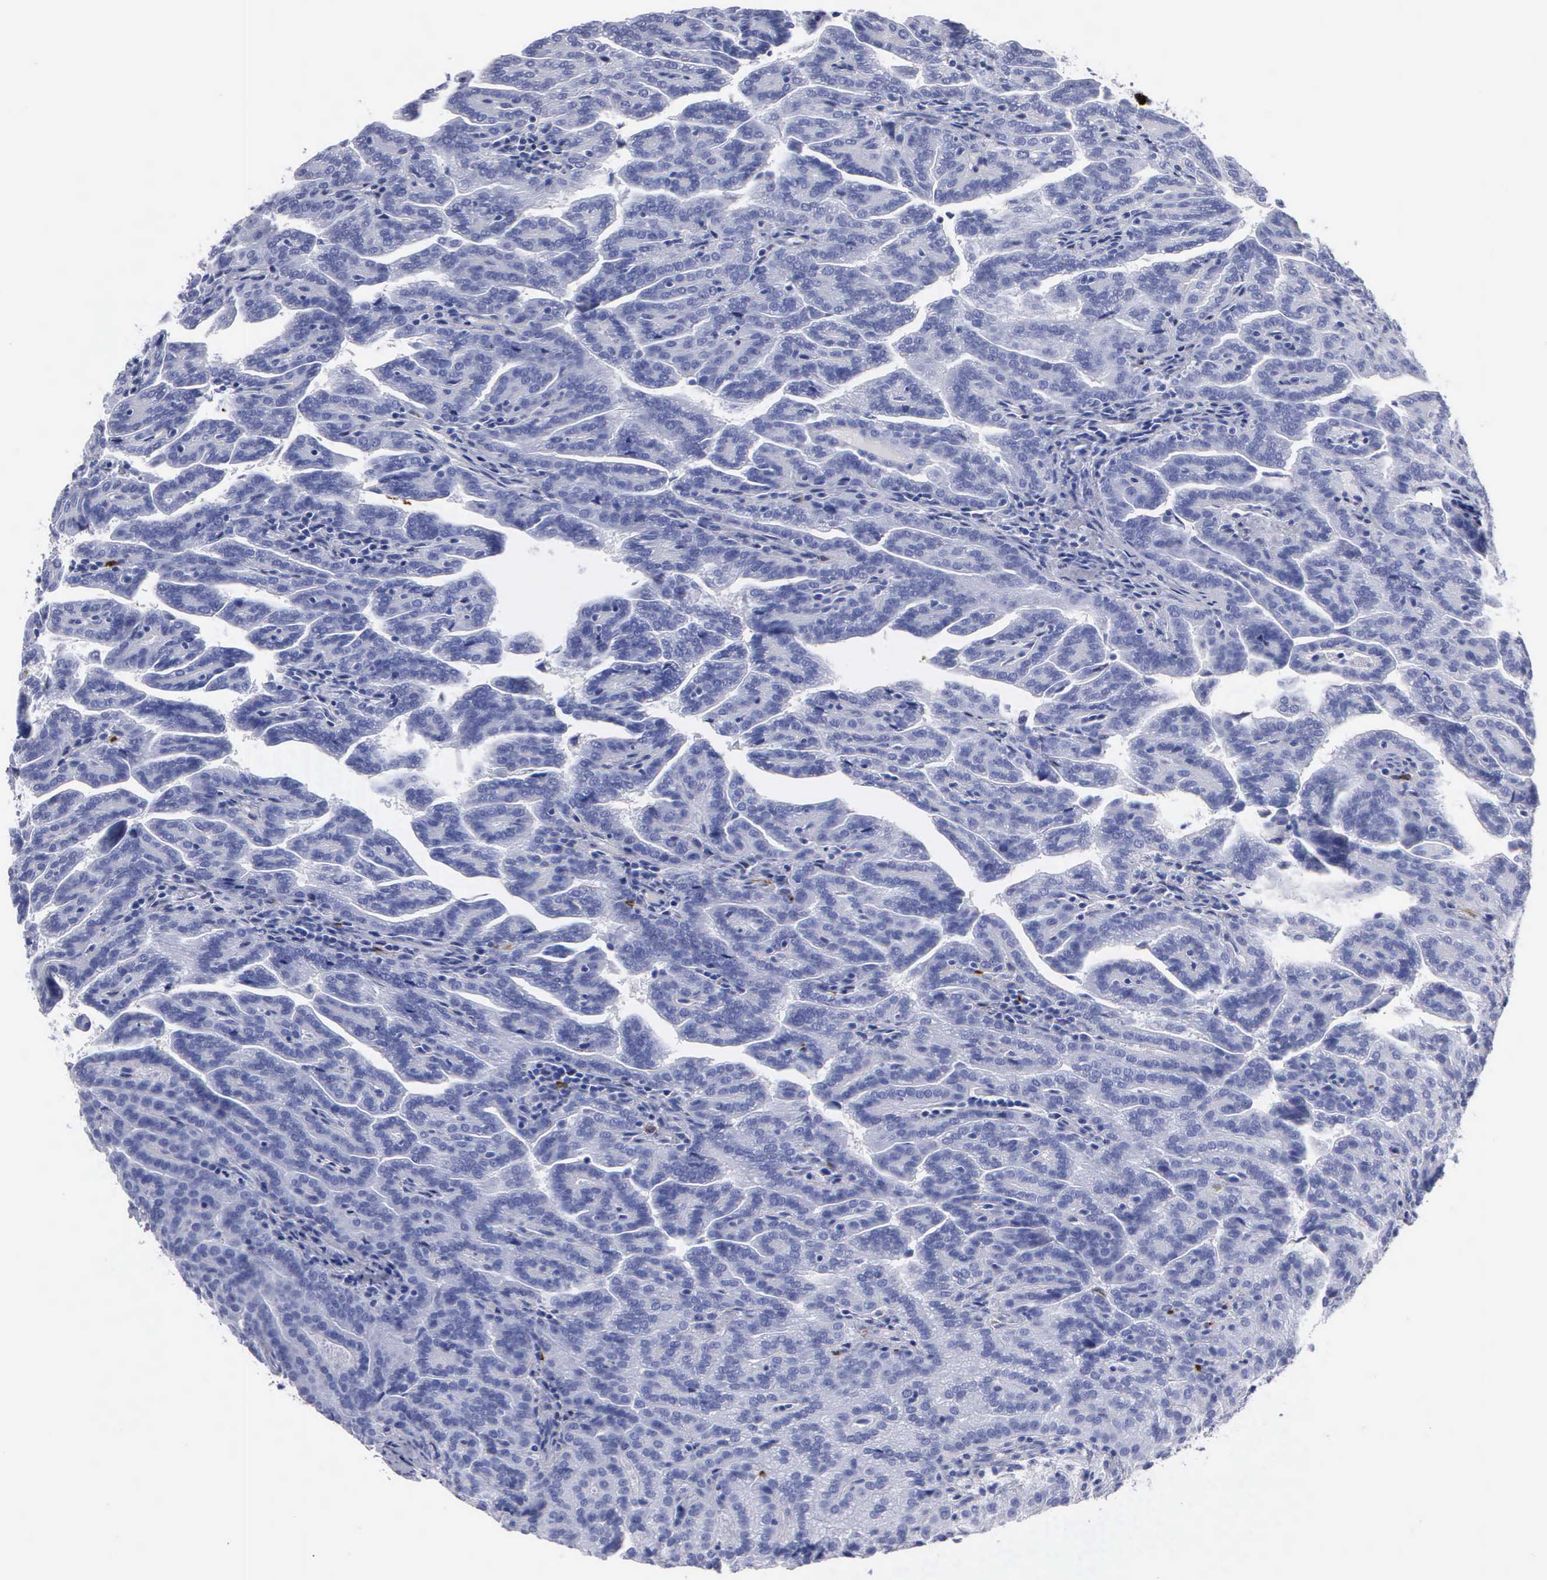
{"staining": {"intensity": "negative", "quantity": "none", "location": "none"}, "tissue": "renal cancer", "cell_type": "Tumor cells", "image_type": "cancer", "snomed": [{"axis": "morphology", "description": "Adenocarcinoma, NOS"}, {"axis": "topography", "description": "Kidney"}], "caption": "Immunohistochemical staining of human renal cancer reveals no significant expression in tumor cells.", "gene": "CTSG", "patient": {"sex": "male", "age": 61}}